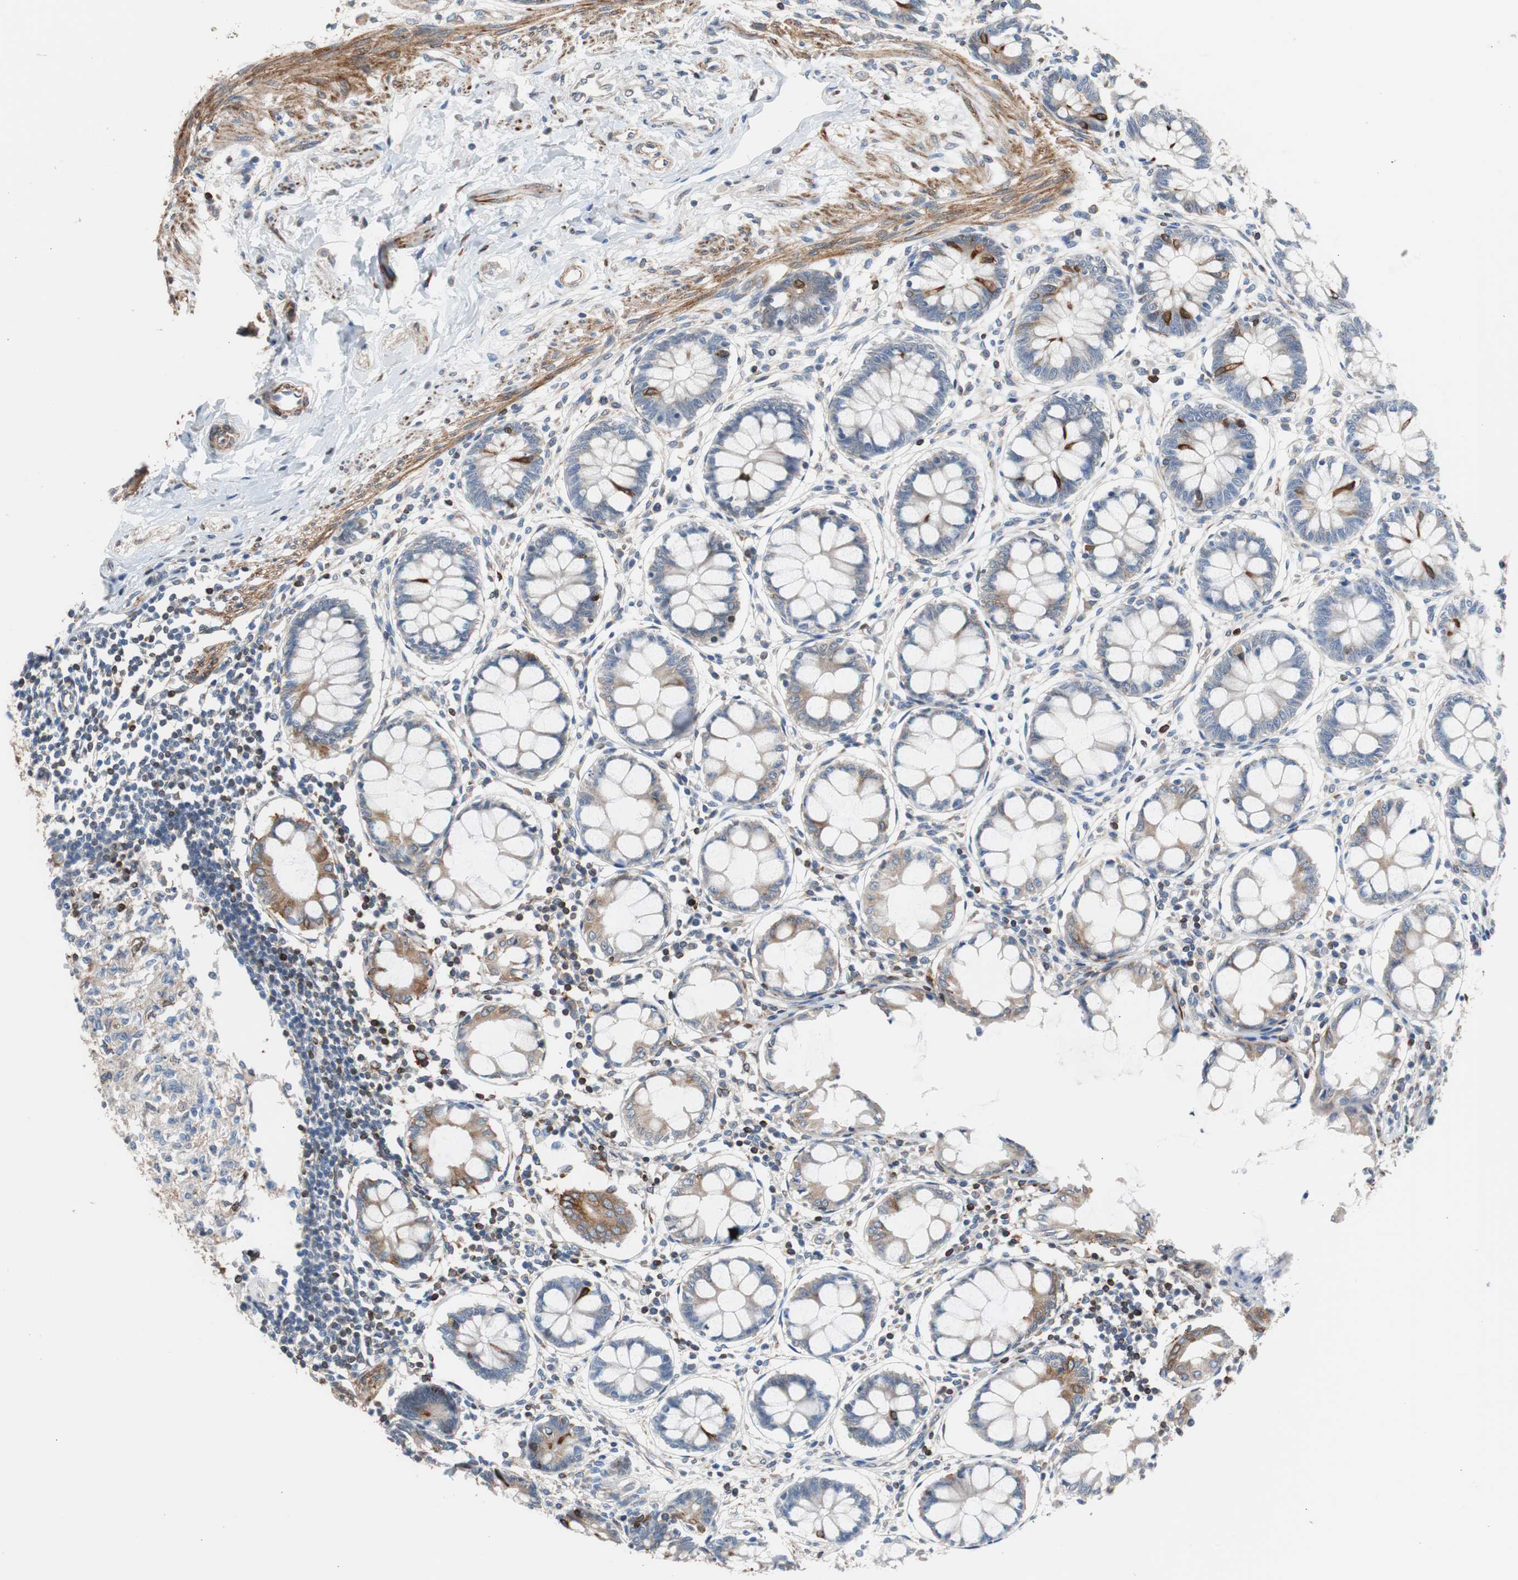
{"staining": {"intensity": "moderate", "quantity": "25%-75%", "location": "cytoplasmic/membranous"}, "tissue": "colon", "cell_type": "Endothelial cells", "image_type": "normal", "snomed": [{"axis": "morphology", "description": "Normal tissue, NOS"}, {"axis": "morphology", "description": "Adenocarcinoma, NOS"}, {"axis": "topography", "description": "Colon"}, {"axis": "topography", "description": "Peripheral nerve tissue"}], "caption": "Colon stained with immunohistochemistry exhibits moderate cytoplasmic/membranous positivity in about 25%-75% of endothelial cells.", "gene": "PBXIP1", "patient": {"sex": "male", "age": 14}}